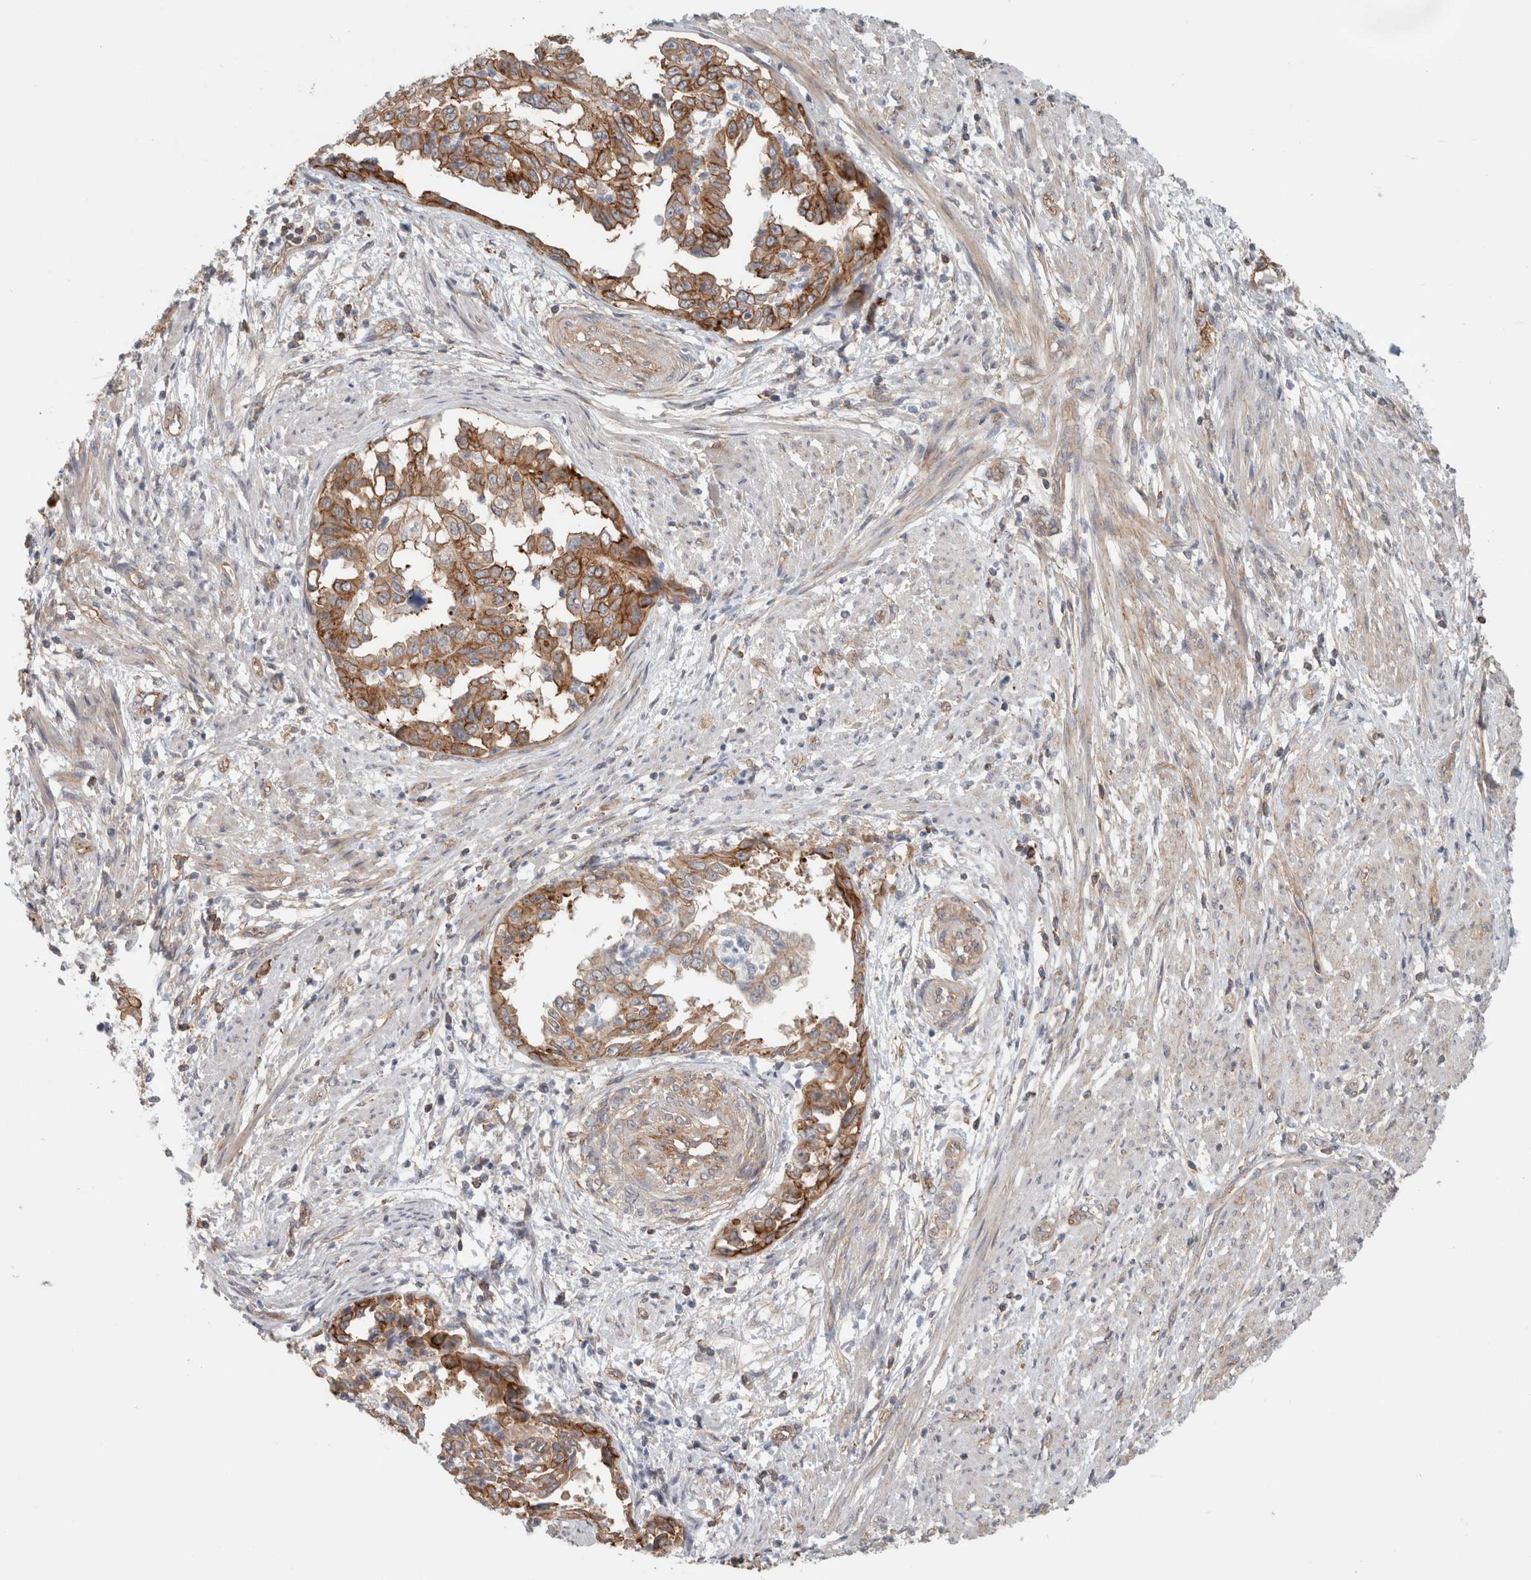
{"staining": {"intensity": "moderate", "quantity": ">75%", "location": "cytoplasmic/membranous"}, "tissue": "endometrial cancer", "cell_type": "Tumor cells", "image_type": "cancer", "snomed": [{"axis": "morphology", "description": "Adenocarcinoma, NOS"}, {"axis": "topography", "description": "Endometrium"}], "caption": "Immunohistochemistry (IHC) (DAB) staining of endometrial adenocarcinoma demonstrates moderate cytoplasmic/membranous protein staining in approximately >75% of tumor cells.", "gene": "RASAL2", "patient": {"sex": "female", "age": 85}}